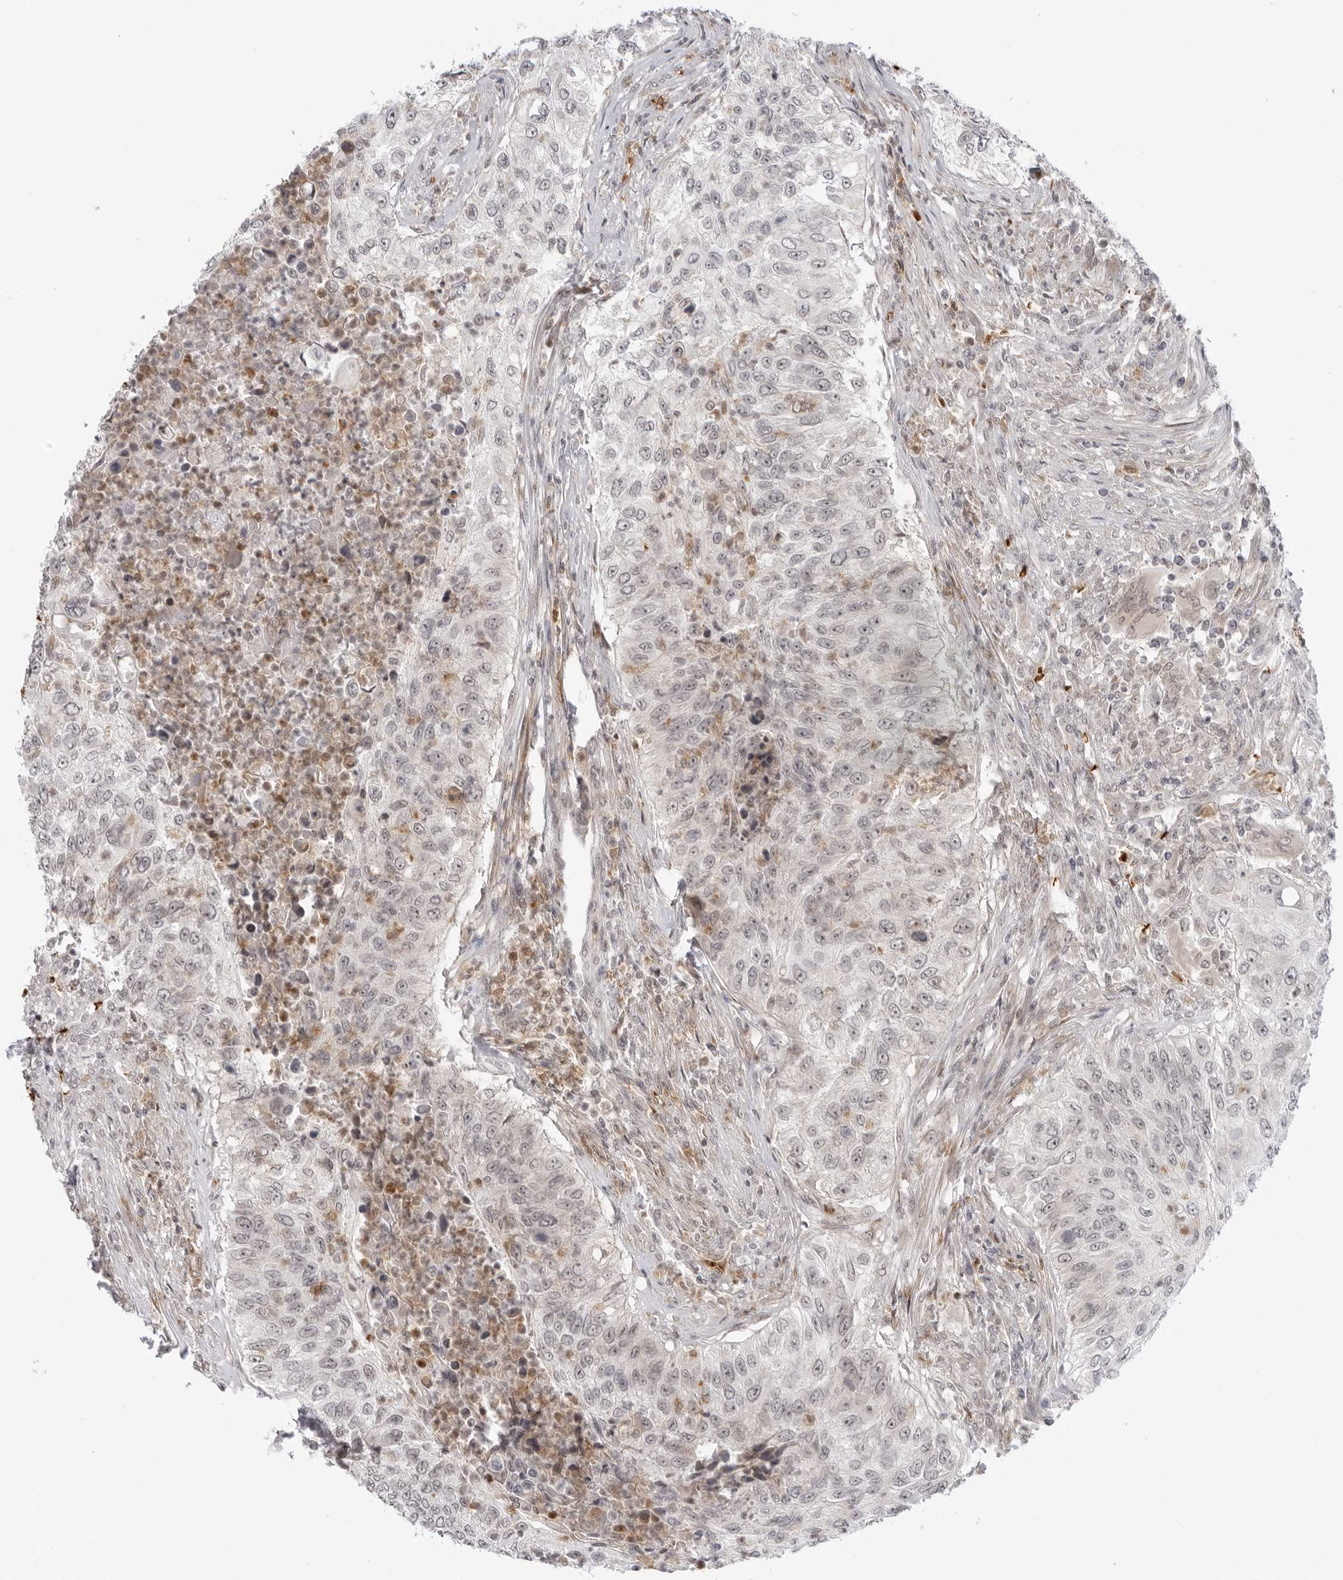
{"staining": {"intensity": "negative", "quantity": "none", "location": "none"}, "tissue": "urothelial cancer", "cell_type": "Tumor cells", "image_type": "cancer", "snomed": [{"axis": "morphology", "description": "Urothelial carcinoma, High grade"}, {"axis": "topography", "description": "Urinary bladder"}], "caption": "DAB immunohistochemical staining of human high-grade urothelial carcinoma reveals no significant staining in tumor cells.", "gene": "SUGCT", "patient": {"sex": "female", "age": 60}}